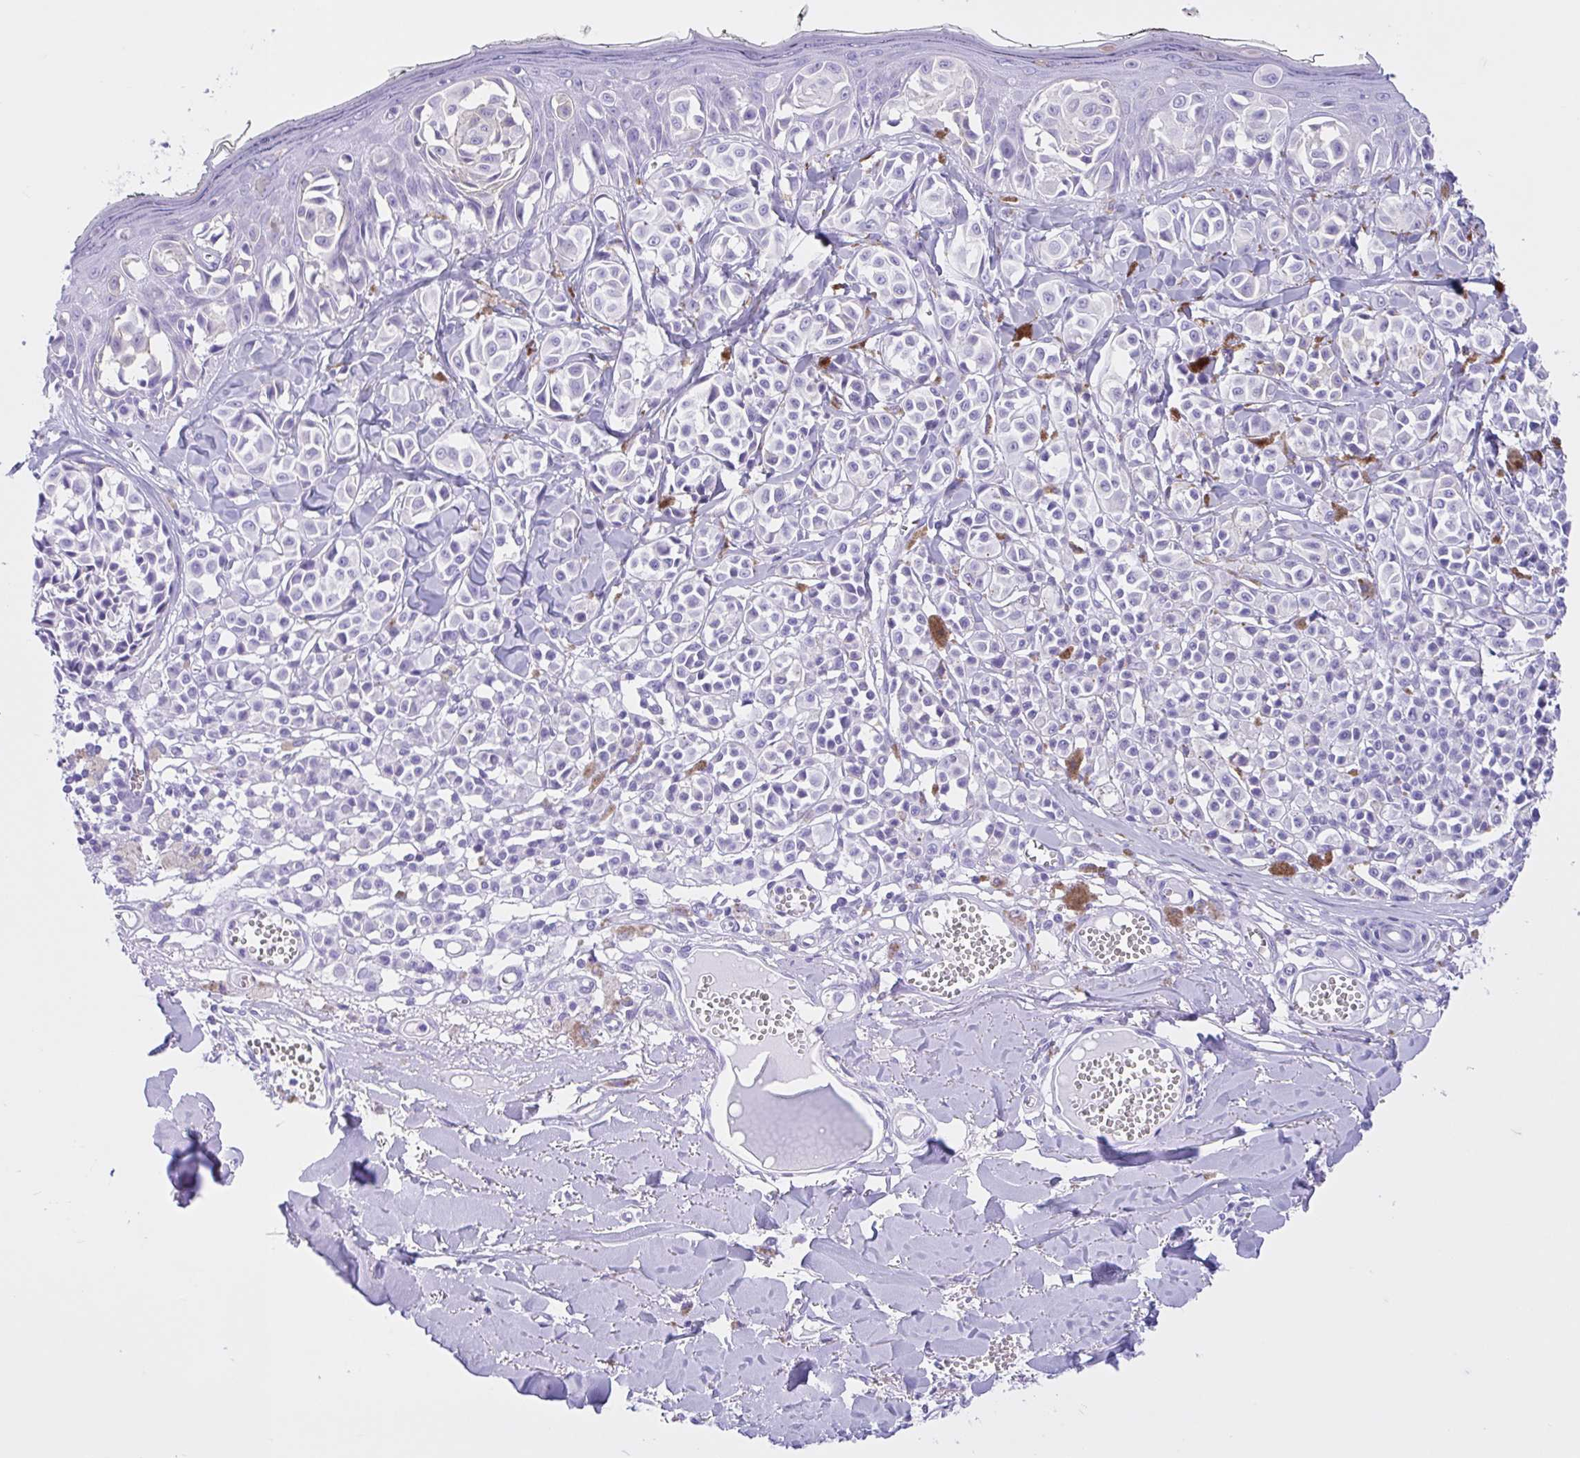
{"staining": {"intensity": "negative", "quantity": "none", "location": "none"}, "tissue": "melanoma", "cell_type": "Tumor cells", "image_type": "cancer", "snomed": [{"axis": "morphology", "description": "Malignant melanoma, NOS"}, {"axis": "topography", "description": "Skin"}], "caption": "A high-resolution photomicrograph shows immunohistochemistry (IHC) staining of melanoma, which reveals no significant positivity in tumor cells.", "gene": "IAPP", "patient": {"sex": "female", "age": 43}}